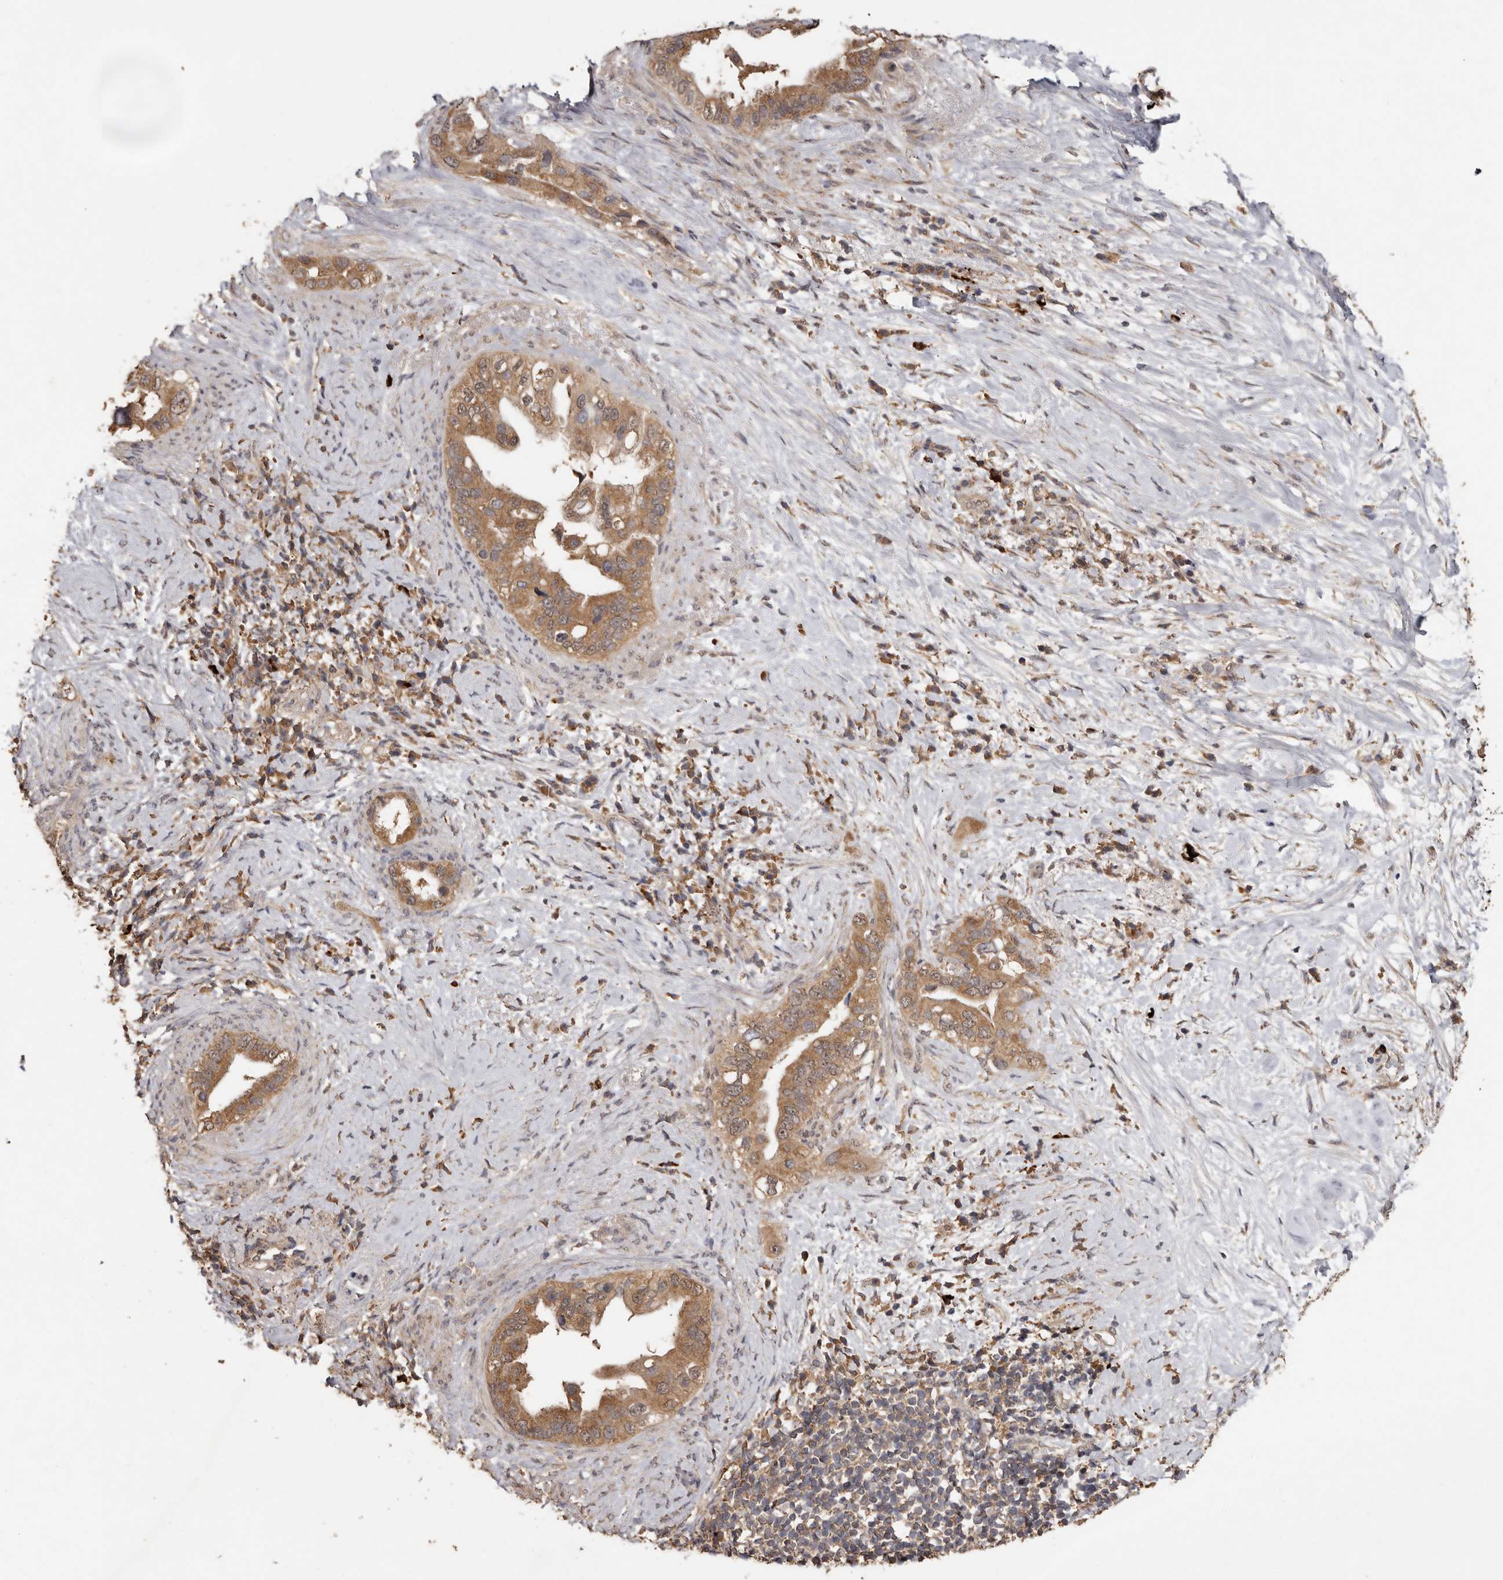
{"staining": {"intensity": "moderate", "quantity": ">75%", "location": "cytoplasmic/membranous"}, "tissue": "pancreatic cancer", "cell_type": "Tumor cells", "image_type": "cancer", "snomed": [{"axis": "morphology", "description": "Inflammation, NOS"}, {"axis": "morphology", "description": "Adenocarcinoma, NOS"}, {"axis": "topography", "description": "Pancreas"}], "caption": "The photomicrograph shows a brown stain indicating the presence of a protein in the cytoplasmic/membranous of tumor cells in pancreatic cancer (adenocarcinoma).", "gene": "RWDD1", "patient": {"sex": "female", "age": 56}}